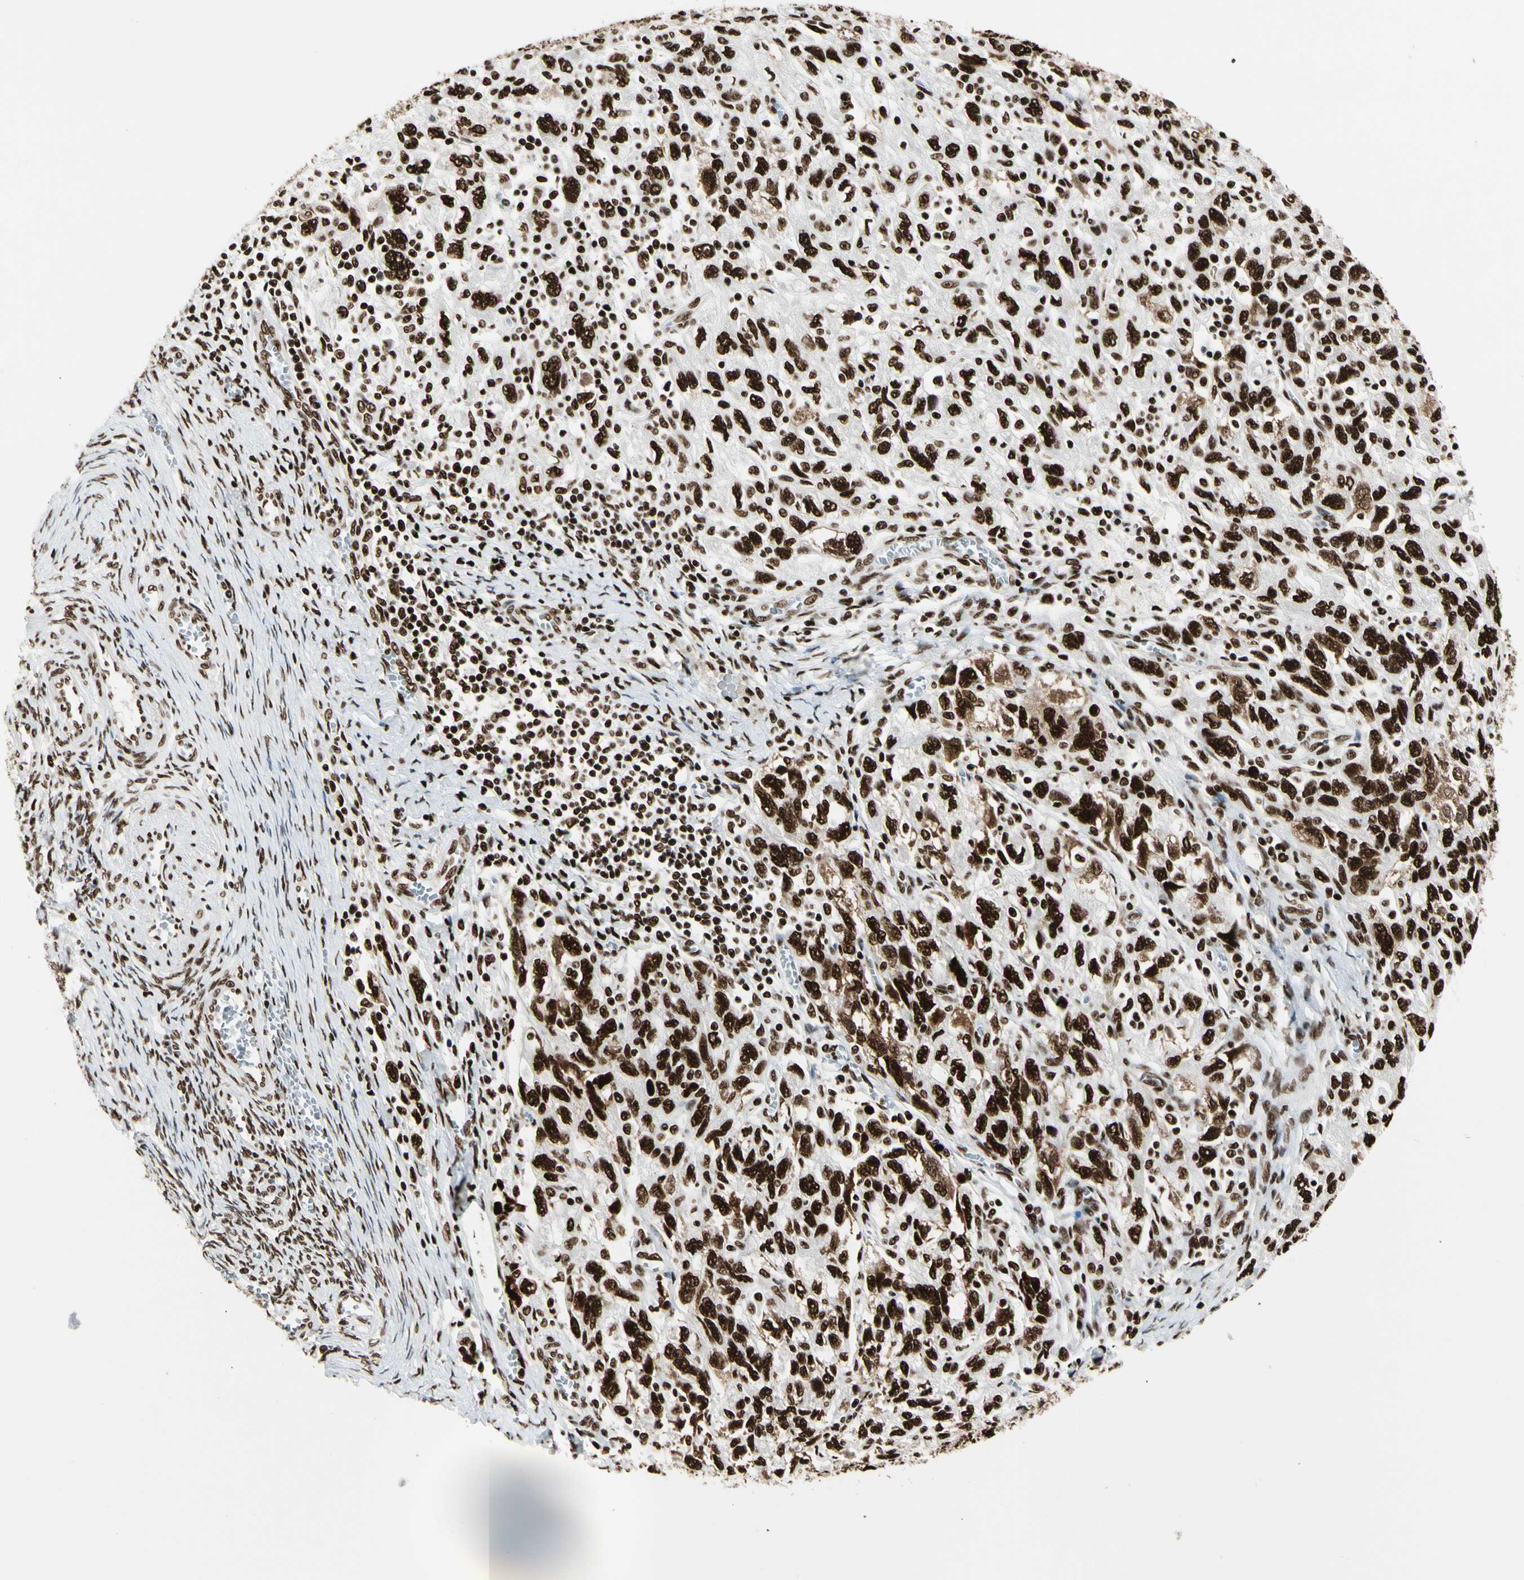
{"staining": {"intensity": "strong", "quantity": ">75%", "location": "nuclear"}, "tissue": "ovarian cancer", "cell_type": "Tumor cells", "image_type": "cancer", "snomed": [{"axis": "morphology", "description": "Carcinoma, NOS"}, {"axis": "morphology", "description": "Cystadenocarcinoma, serous, NOS"}, {"axis": "topography", "description": "Ovary"}], "caption": "This photomicrograph shows immunohistochemistry staining of human ovarian cancer (serous cystadenocarcinoma), with high strong nuclear expression in about >75% of tumor cells.", "gene": "CCAR1", "patient": {"sex": "female", "age": 69}}